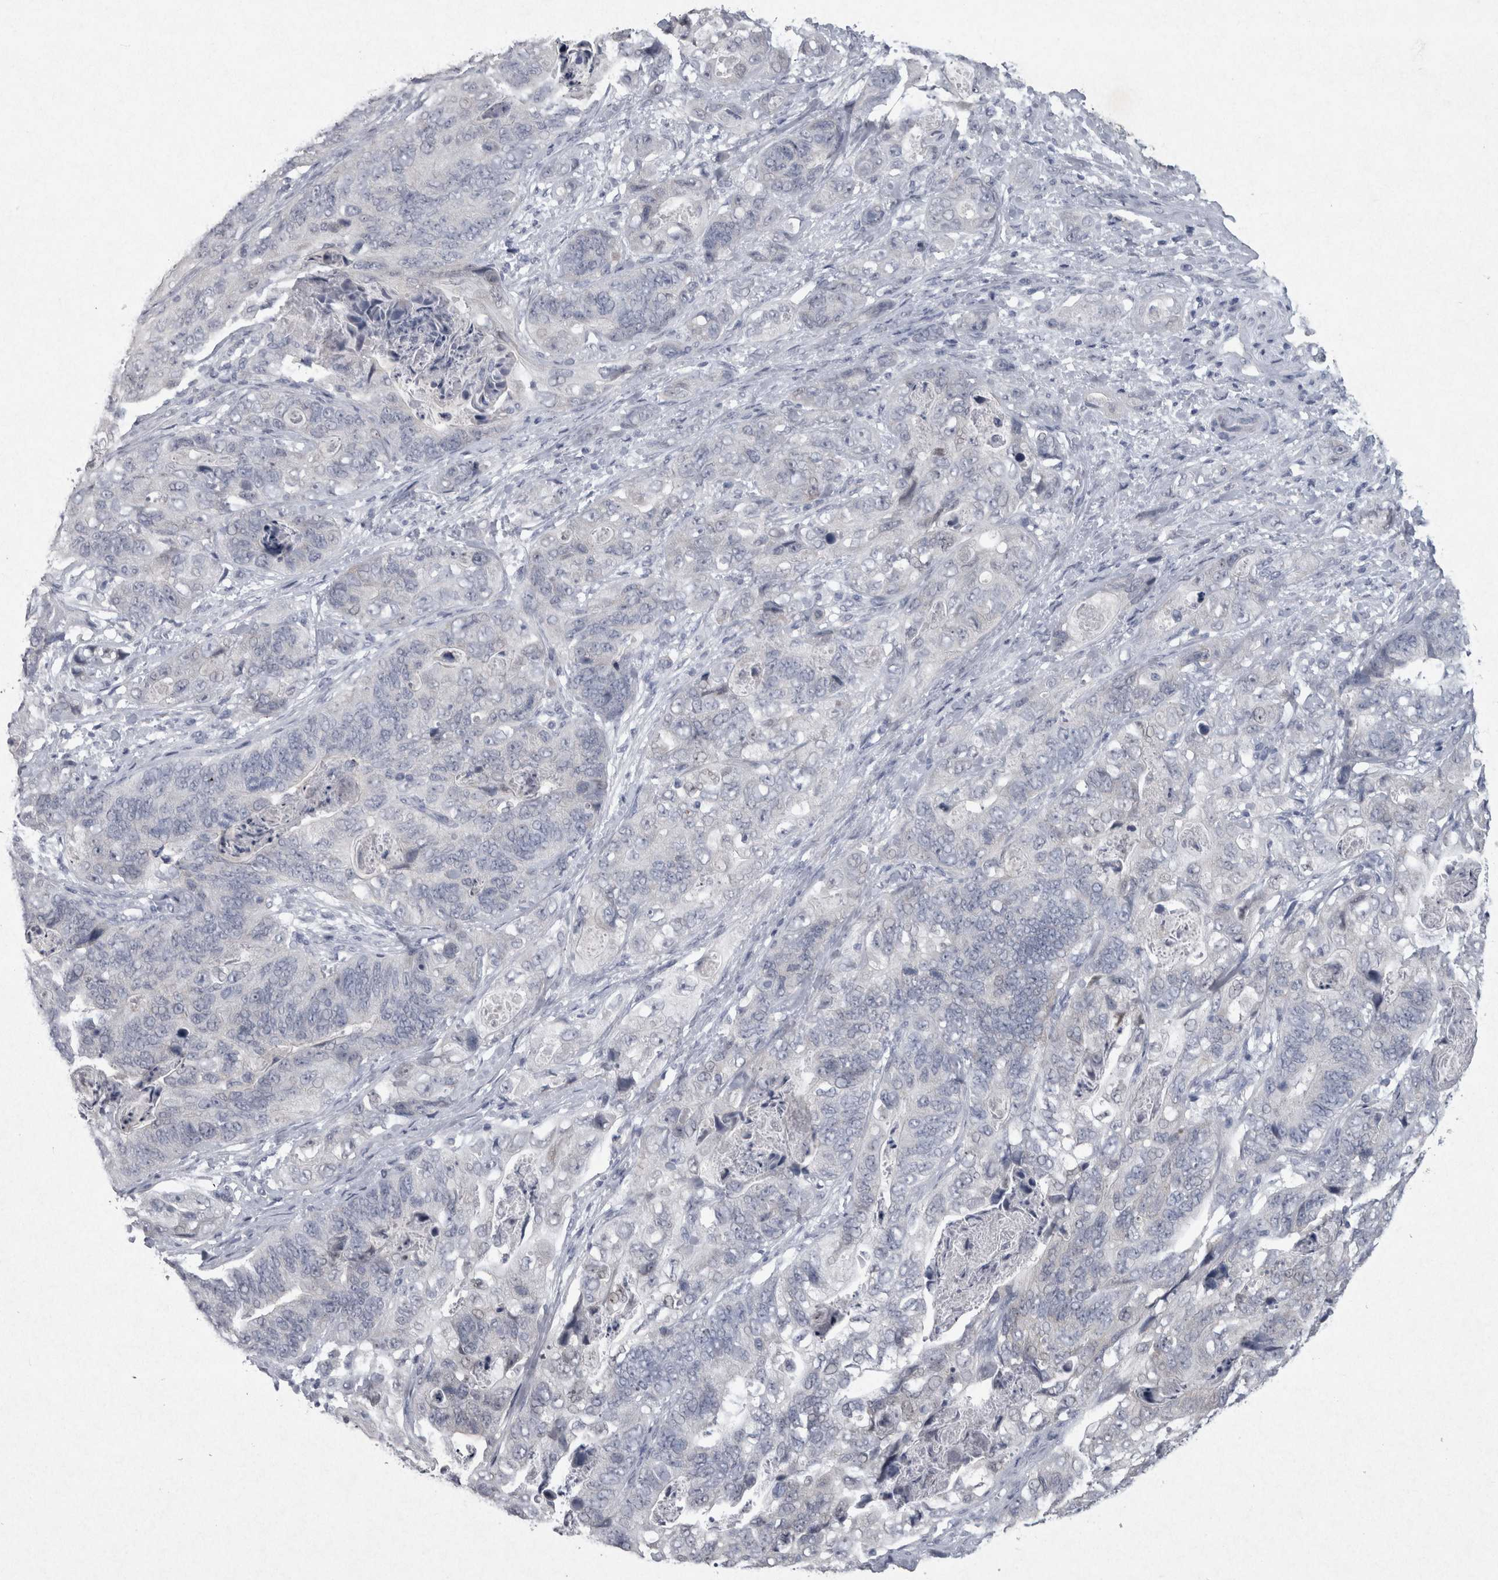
{"staining": {"intensity": "negative", "quantity": "none", "location": "none"}, "tissue": "stomach cancer", "cell_type": "Tumor cells", "image_type": "cancer", "snomed": [{"axis": "morphology", "description": "Adenocarcinoma, NOS"}, {"axis": "topography", "description": "Stomach"}], "caption": "Tumor cells are negative for protein expression in human adenocarcinoma (stomach).", "gene": "PDX1", "patient": {"sex": "female", "age": 89}}